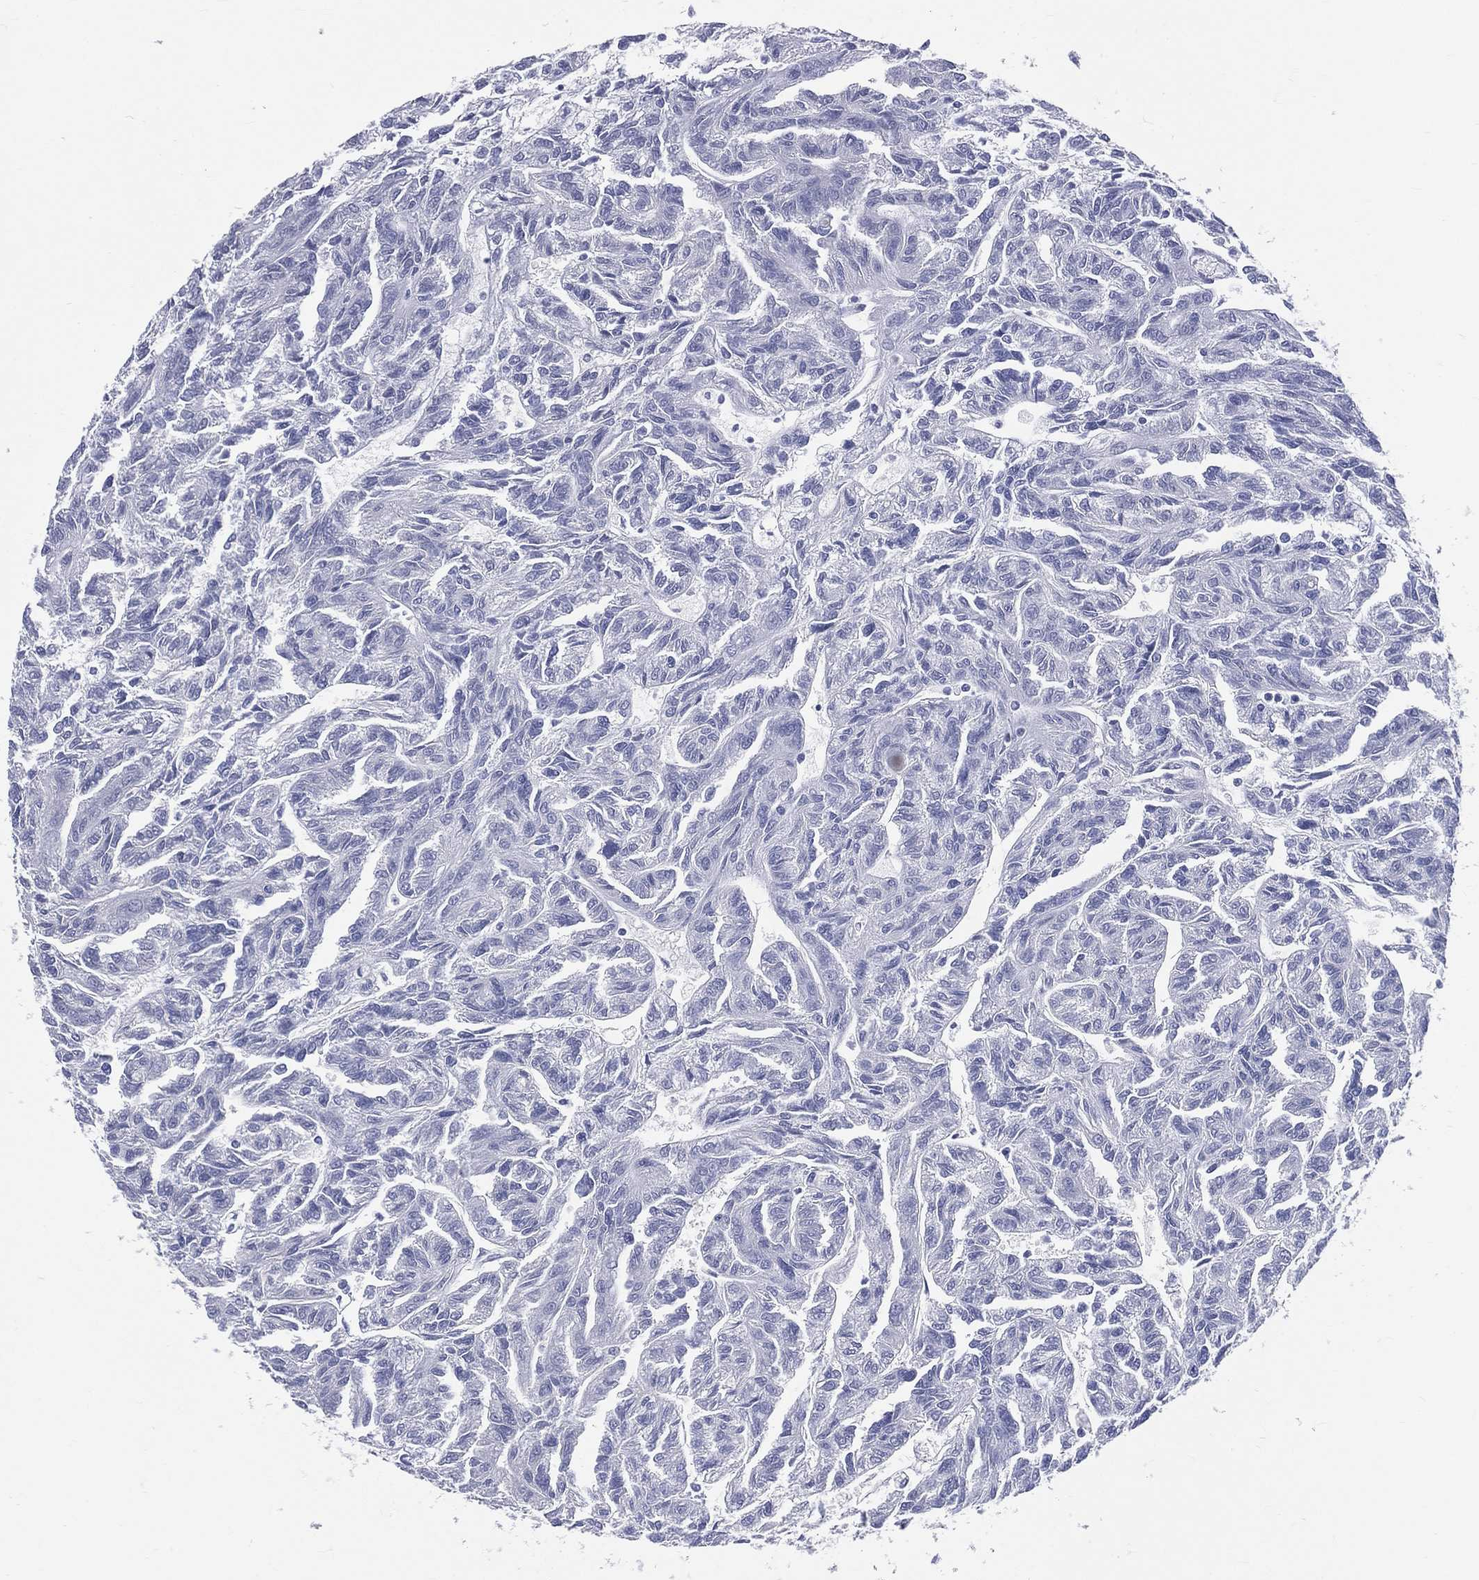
{"staining": {"intensity": "negative", "quantity": "none", "location": "none"}, "tissue": "renal cancer", "cell_type": "Tumor cells", "image_type": "cancer", "snomed": [{"axis": "morphology", "description": "Adenocarcinoma, NOS"}, {"axis": "topography", "description": "Kidney"}], "caption": "This is a image of IHC staining of adenocarcinoma (renal), which shows no expression in tumor cells.", "gene": "MLLT10", "patient": {"sex": "male", "age": 79}}